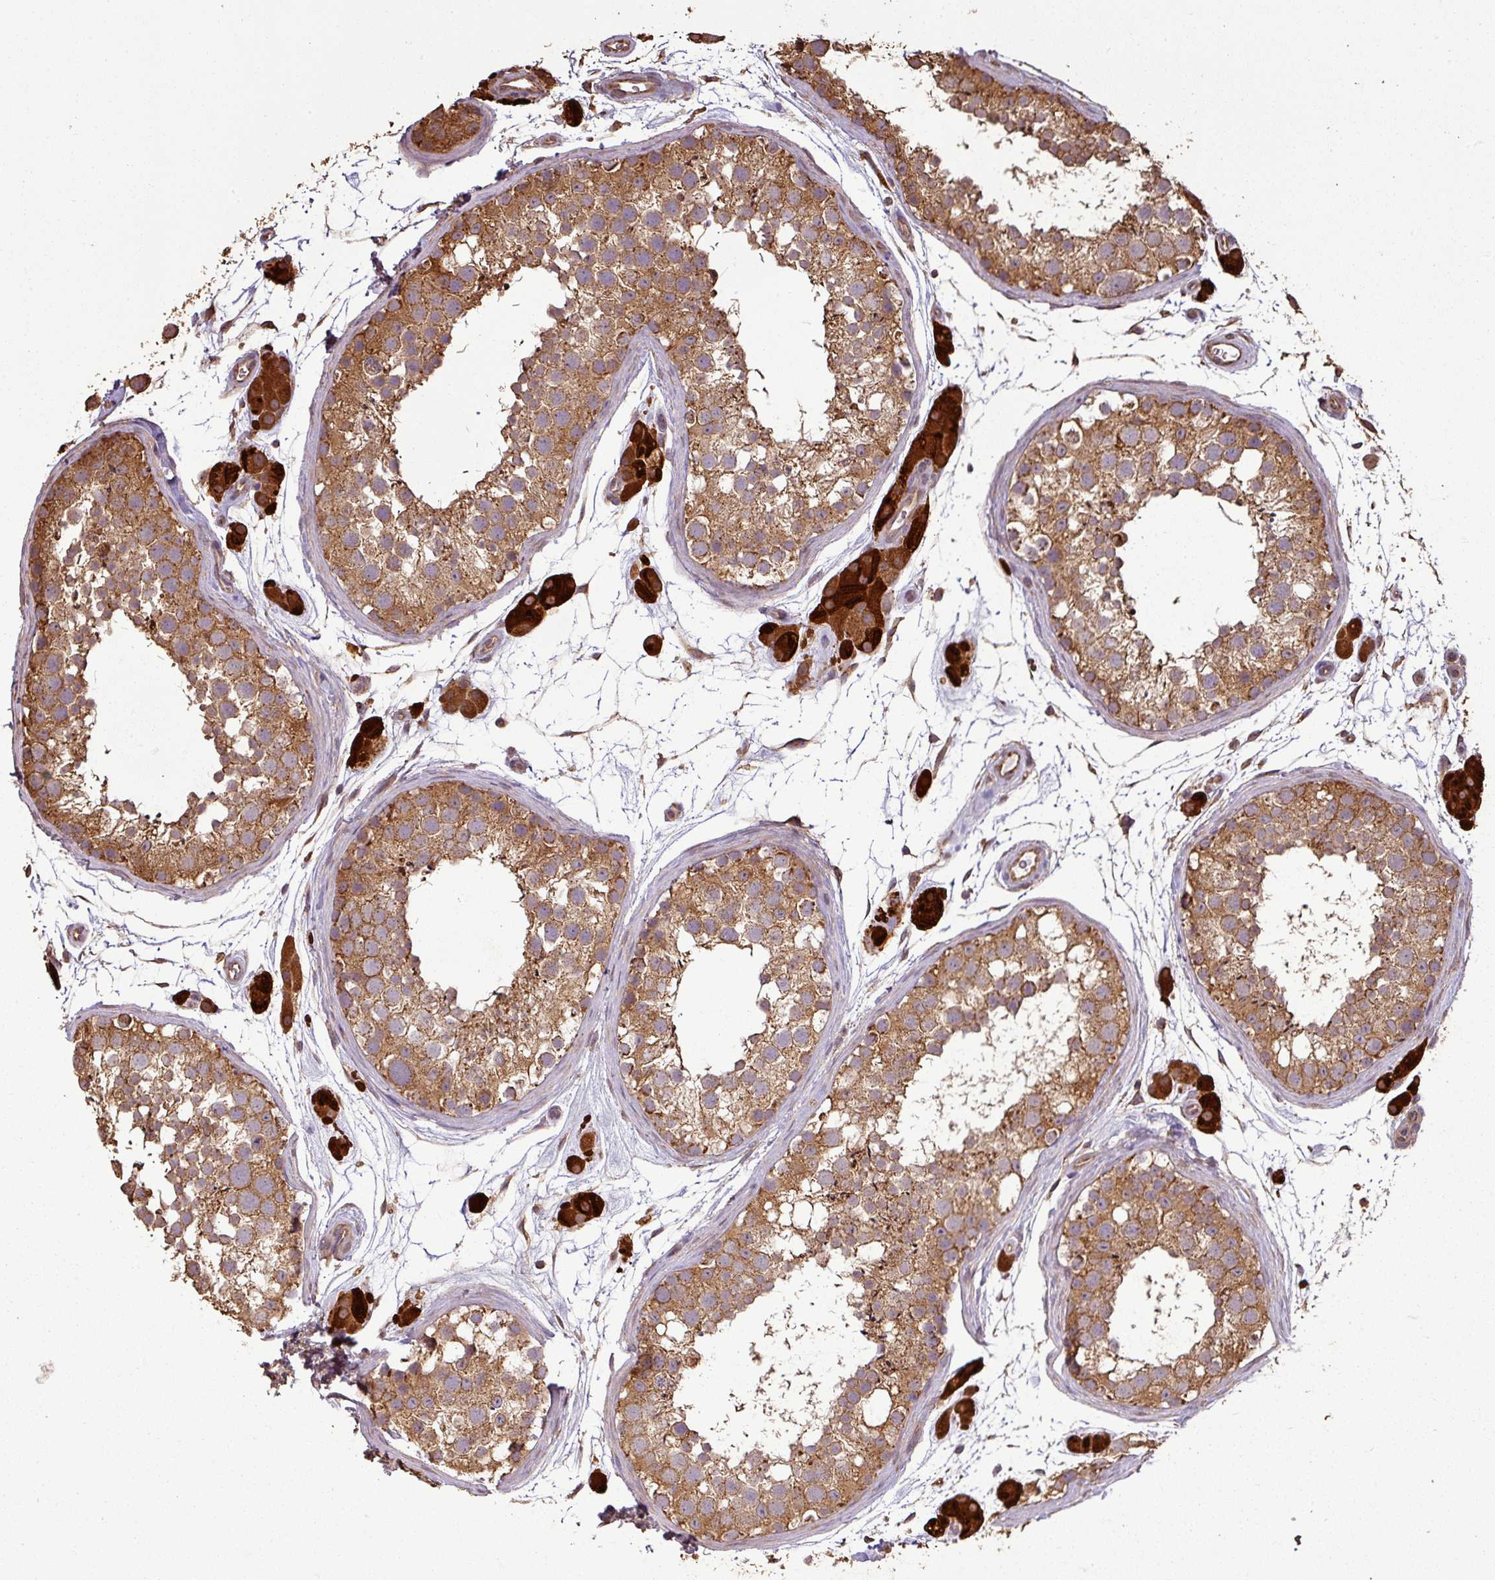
{"staining": {"intensity": "moderate", "quantity": ">75%", "location": "cytoplasmic/membranous"}, "tissue": "testis", "cell_type": "Cells in seminiferous ducts", "image_type": "normal", "snomed": [{"axis": "morphology", "description": "Normal tissue, NOS"}, {"axis": "topography", "description": "Testis"}], "caption": "Immunohistochemistry (DAB) staining of unremarkable testis shows moderate cytoplasmic/membranous protein staining in about >75% of cells in seminiferous ducts. Using DAB (3,3'-diaminobenzidine) (brown) and hematoxylin (blue) stains, captured at high magnification using brightfield microscopy.", "gene": "PLEKHM1", "patient": {"sex": "male", "age": 41}}